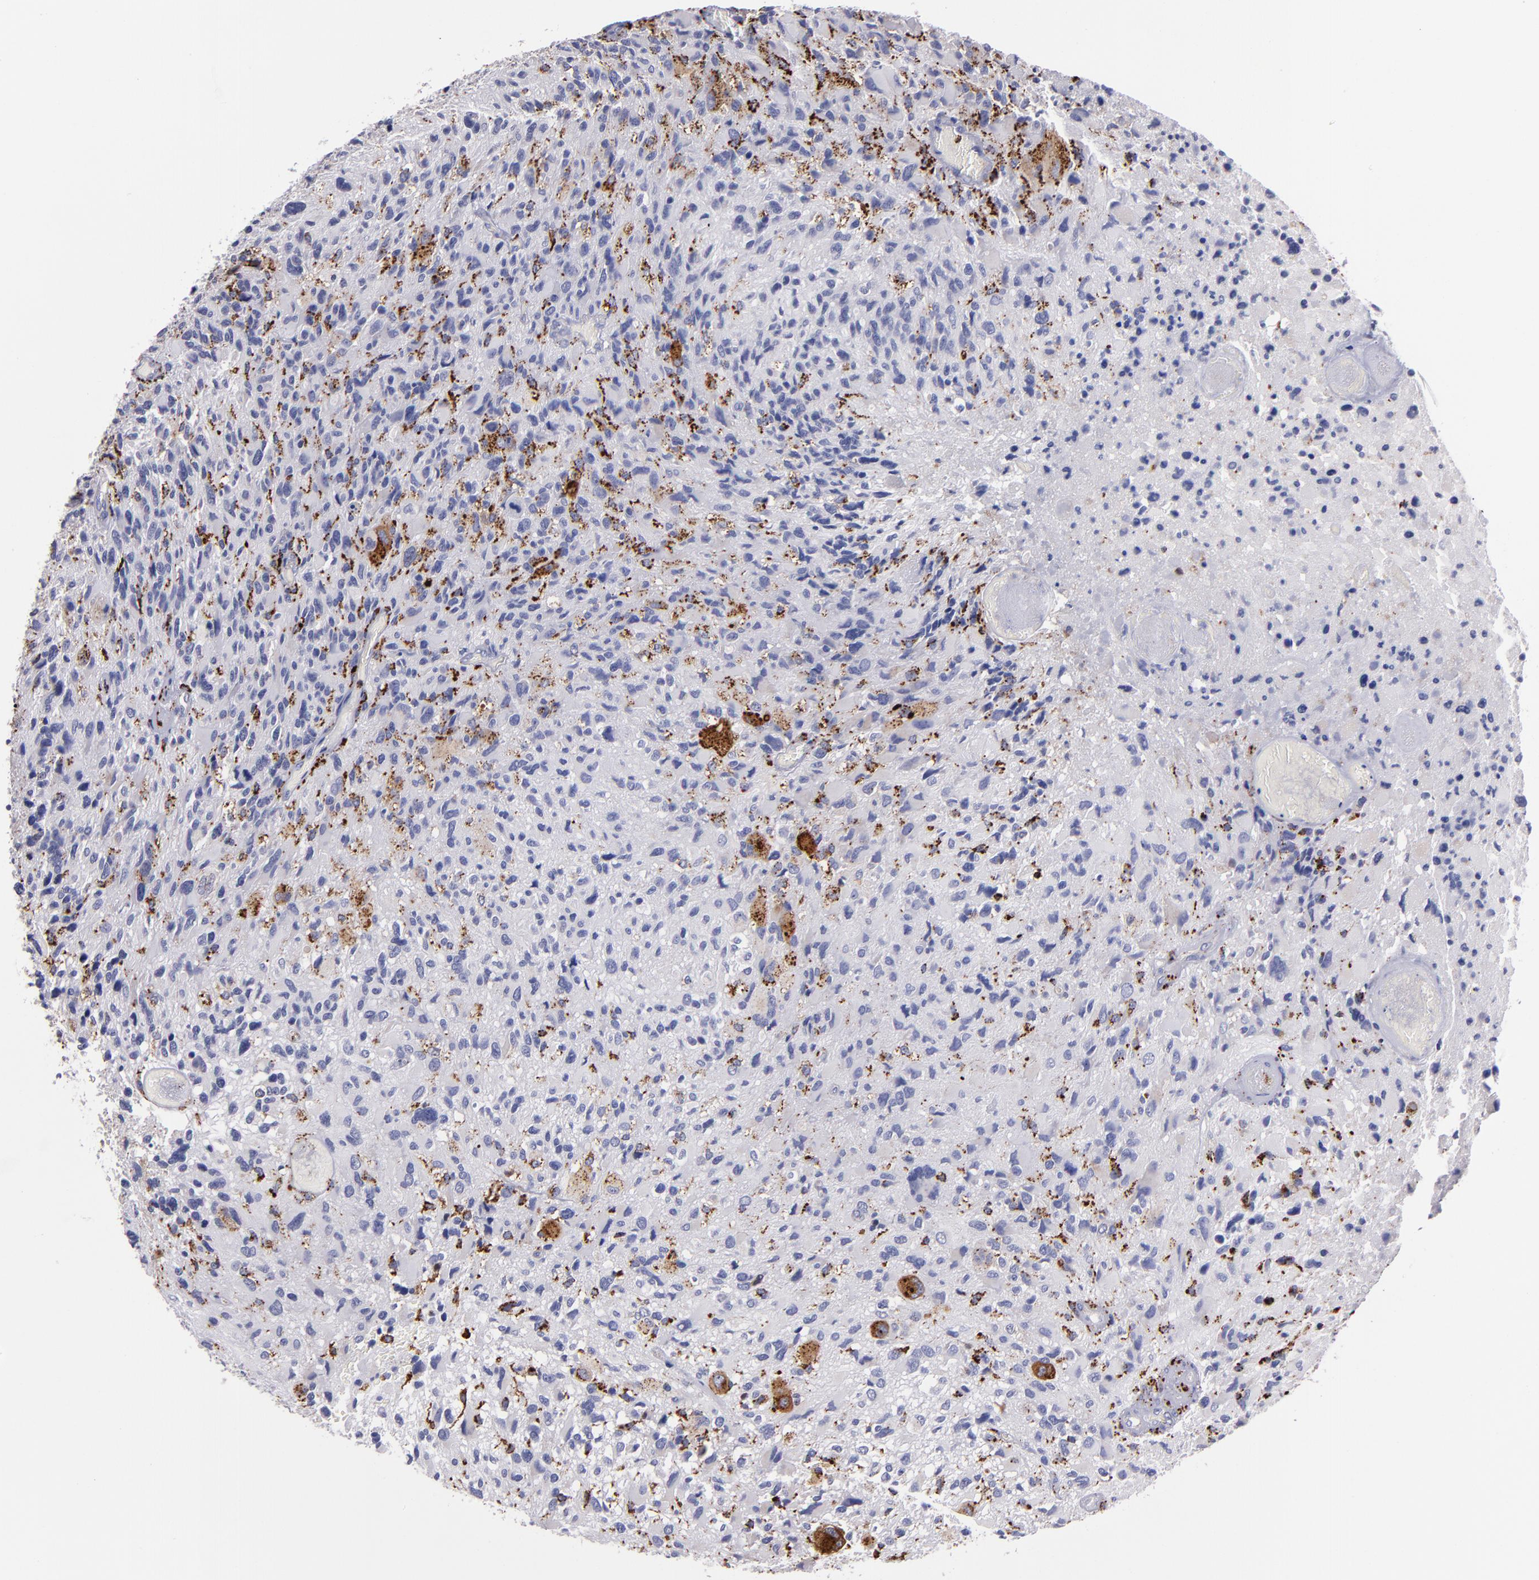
{"staining": {"intensity": "strong", "quantity": "<25%", "location": "cytoplasmic/membranous,nuclear"}, "tissue": "glioma", "cell_type": "Tumor cells", "image_type": "cancer", "snomed": [{"axis": "morphology", "description": "Glioma, malignant, High grade"}, {"axis": "topography", "description": "Brain"}], "caption": "Human high-grade glioma (malignant) stained with a brown dye exhibits strong cytoplasmic/membranous and nuclear positive staining in approximately <25% of tumor cells.", "gene": "CTSS", "patient": {"sex": "male", "age": 69}}